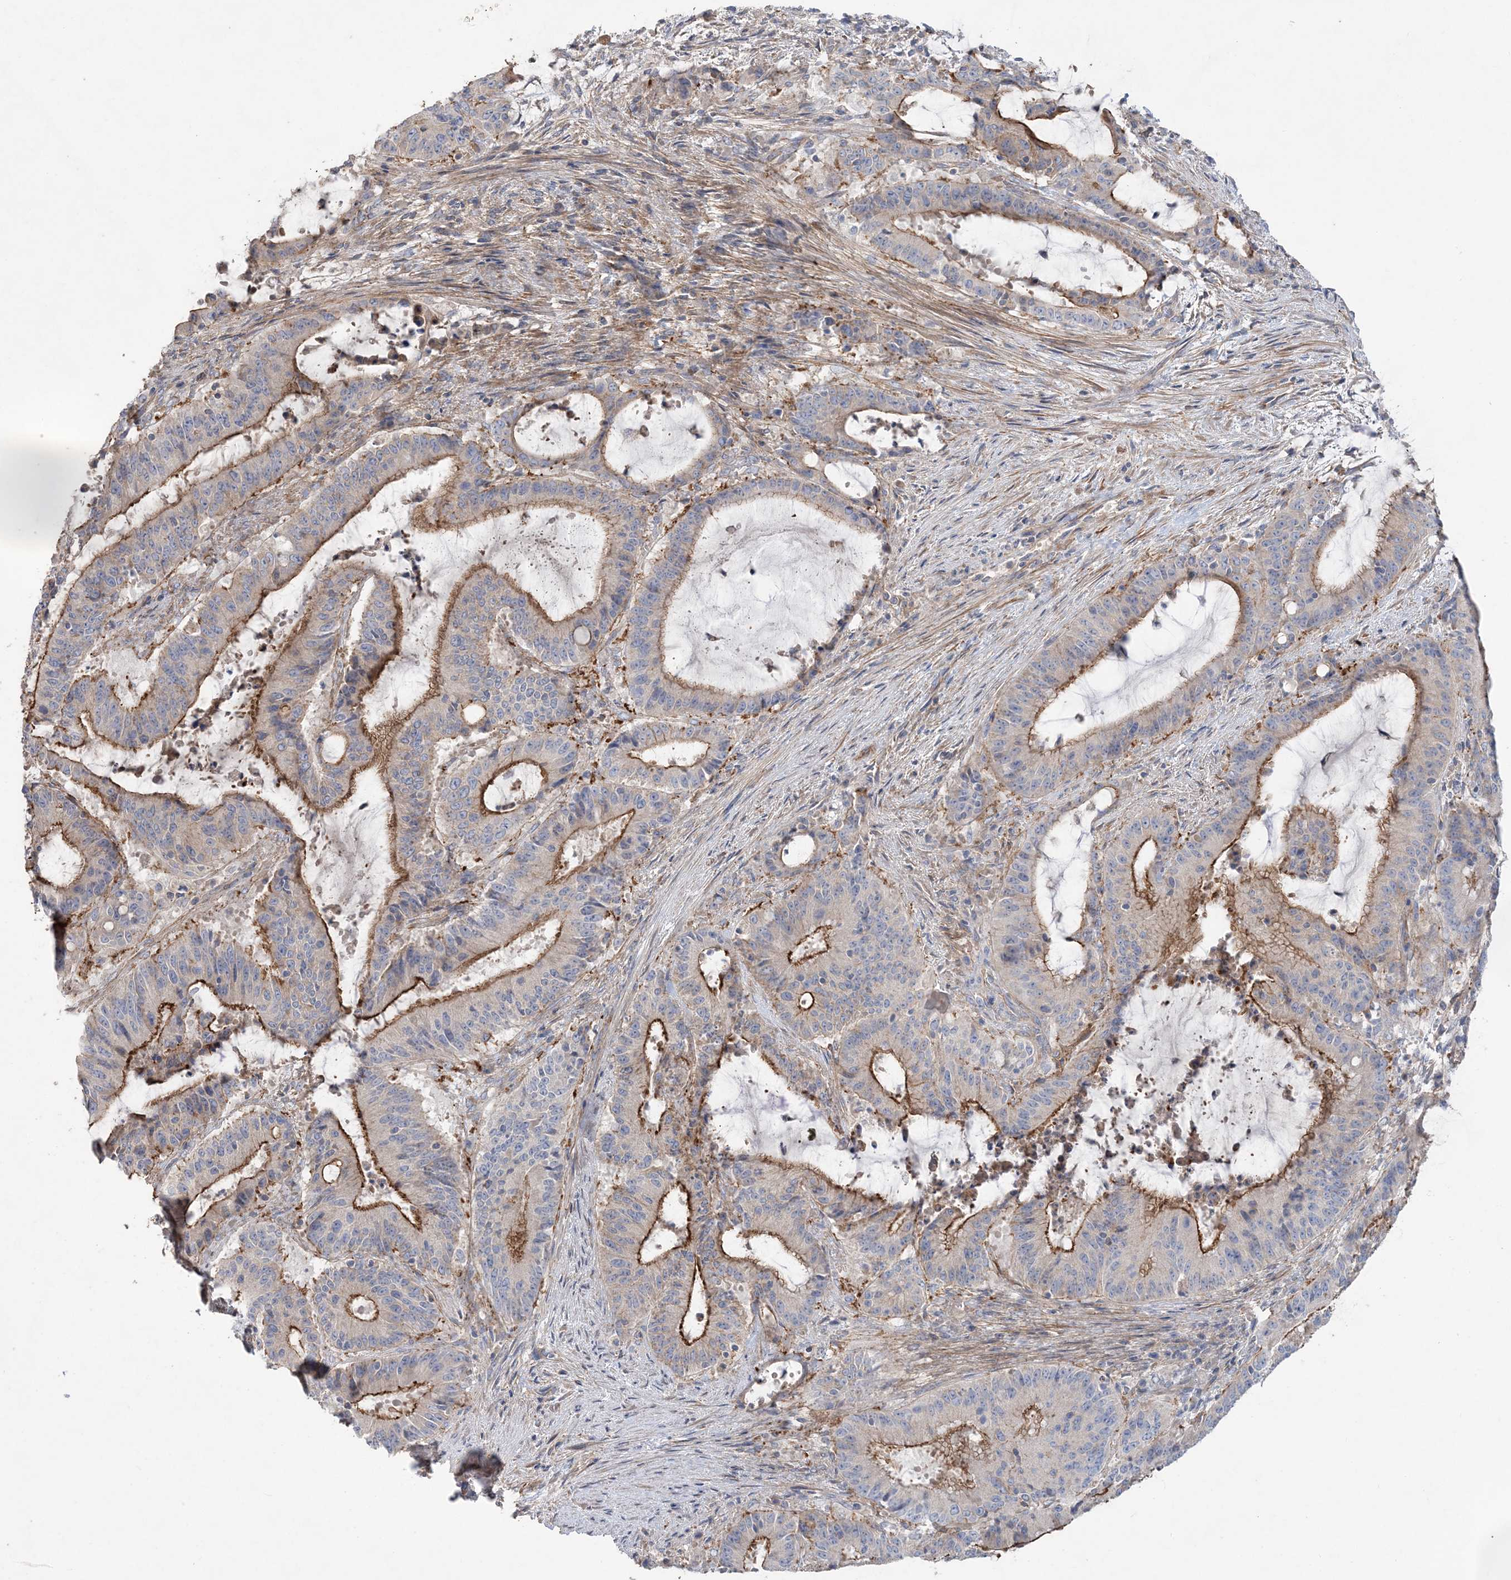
{"staining": {"intensity": "moderate", "quantity": "25%-75%", "location": "cytoplasmic/membranous"}, "tissue": "liver cancer", "cell_type": "Tumor cells", "image_type": "cancer", "snomed": [{"axis": "morphology", "description": "Normal tissue, NOS"}, {"axis": "morphology", "description": "Cholangiocarcinoma"}, {"axis": "topography", "description": "Liver"}, {"axis": "topography", "description": "Peripheral nerve tissue"}], "caption": "Brown immunohistochemical staining in liver cancer (cholangiocarcinoma) shows moderate cytoplasmic/membranous expression in approximately 25%-75% of tumor cells. Nuclei are stained in blue.", "gene": "PIGC", "patient": {"sex": "female", "age": 73}}